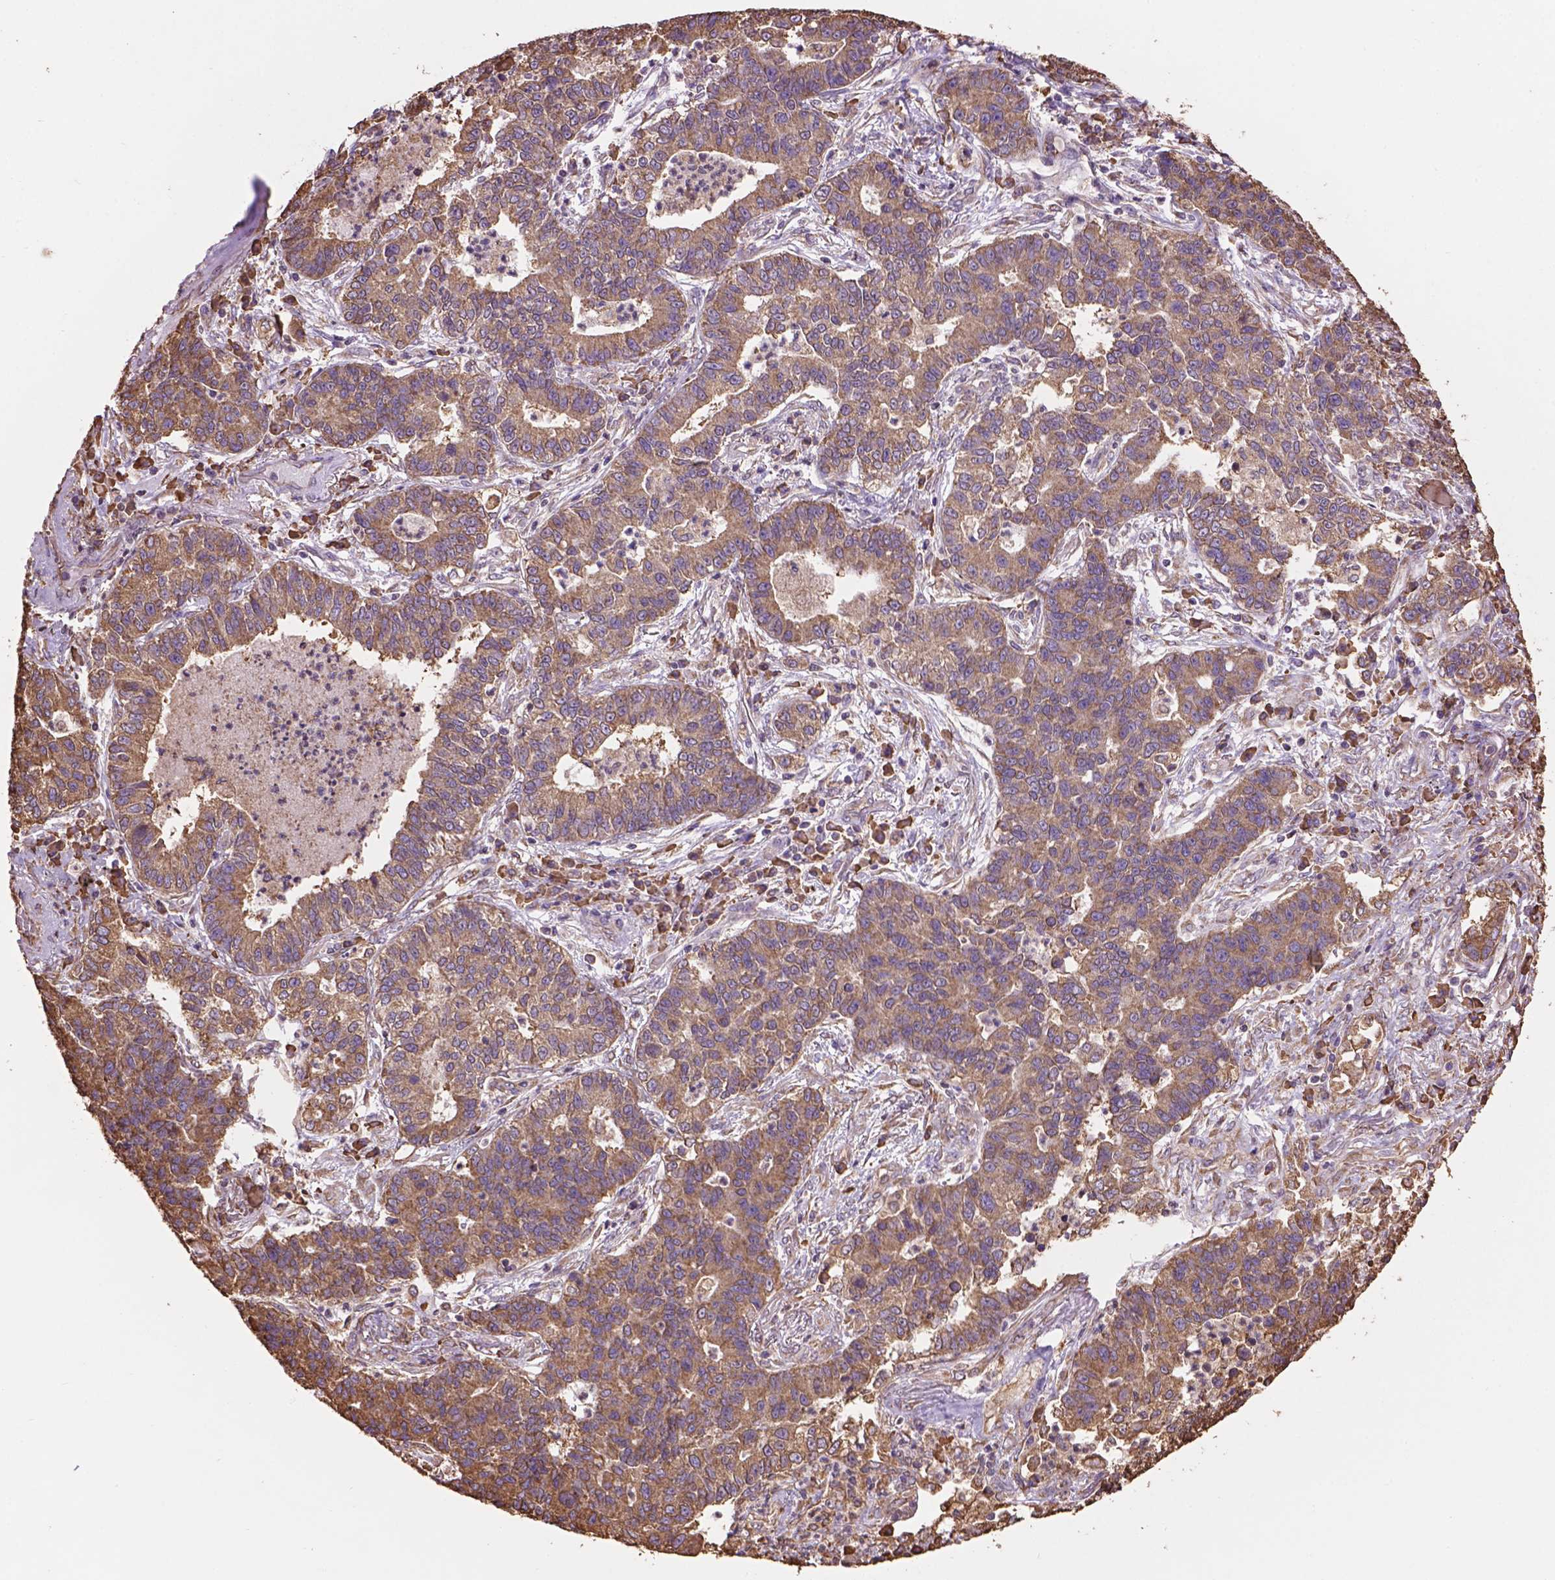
{"staining": {"intensity": "moderate", "quantity": ">75%", "location": "cytoplasmic/membranous"}, "tissue": "lung cancer", "cell_type": "Tumor cells", "image_type": "cancer", "snomed": [{"axis": "morphology", "description": "Adenocarcinoma, NOS"}, {"axis": "topography", "description": "Lung"}], "caption": "Immunohistochemical staining of human adenocarcinoma (lung) demonstrates medium levels of moderate cytoplasmic/membranous protein expression in approximately >75% of tumor cells. The staining was performed using DAB (3,3'-diaminobenzidine), with brown indicating positive protein expression. Nuclei are stained blue with hematoxylin.", "gene": "PPP2R5E", "patient": {"sex": "female", "age": 57}}